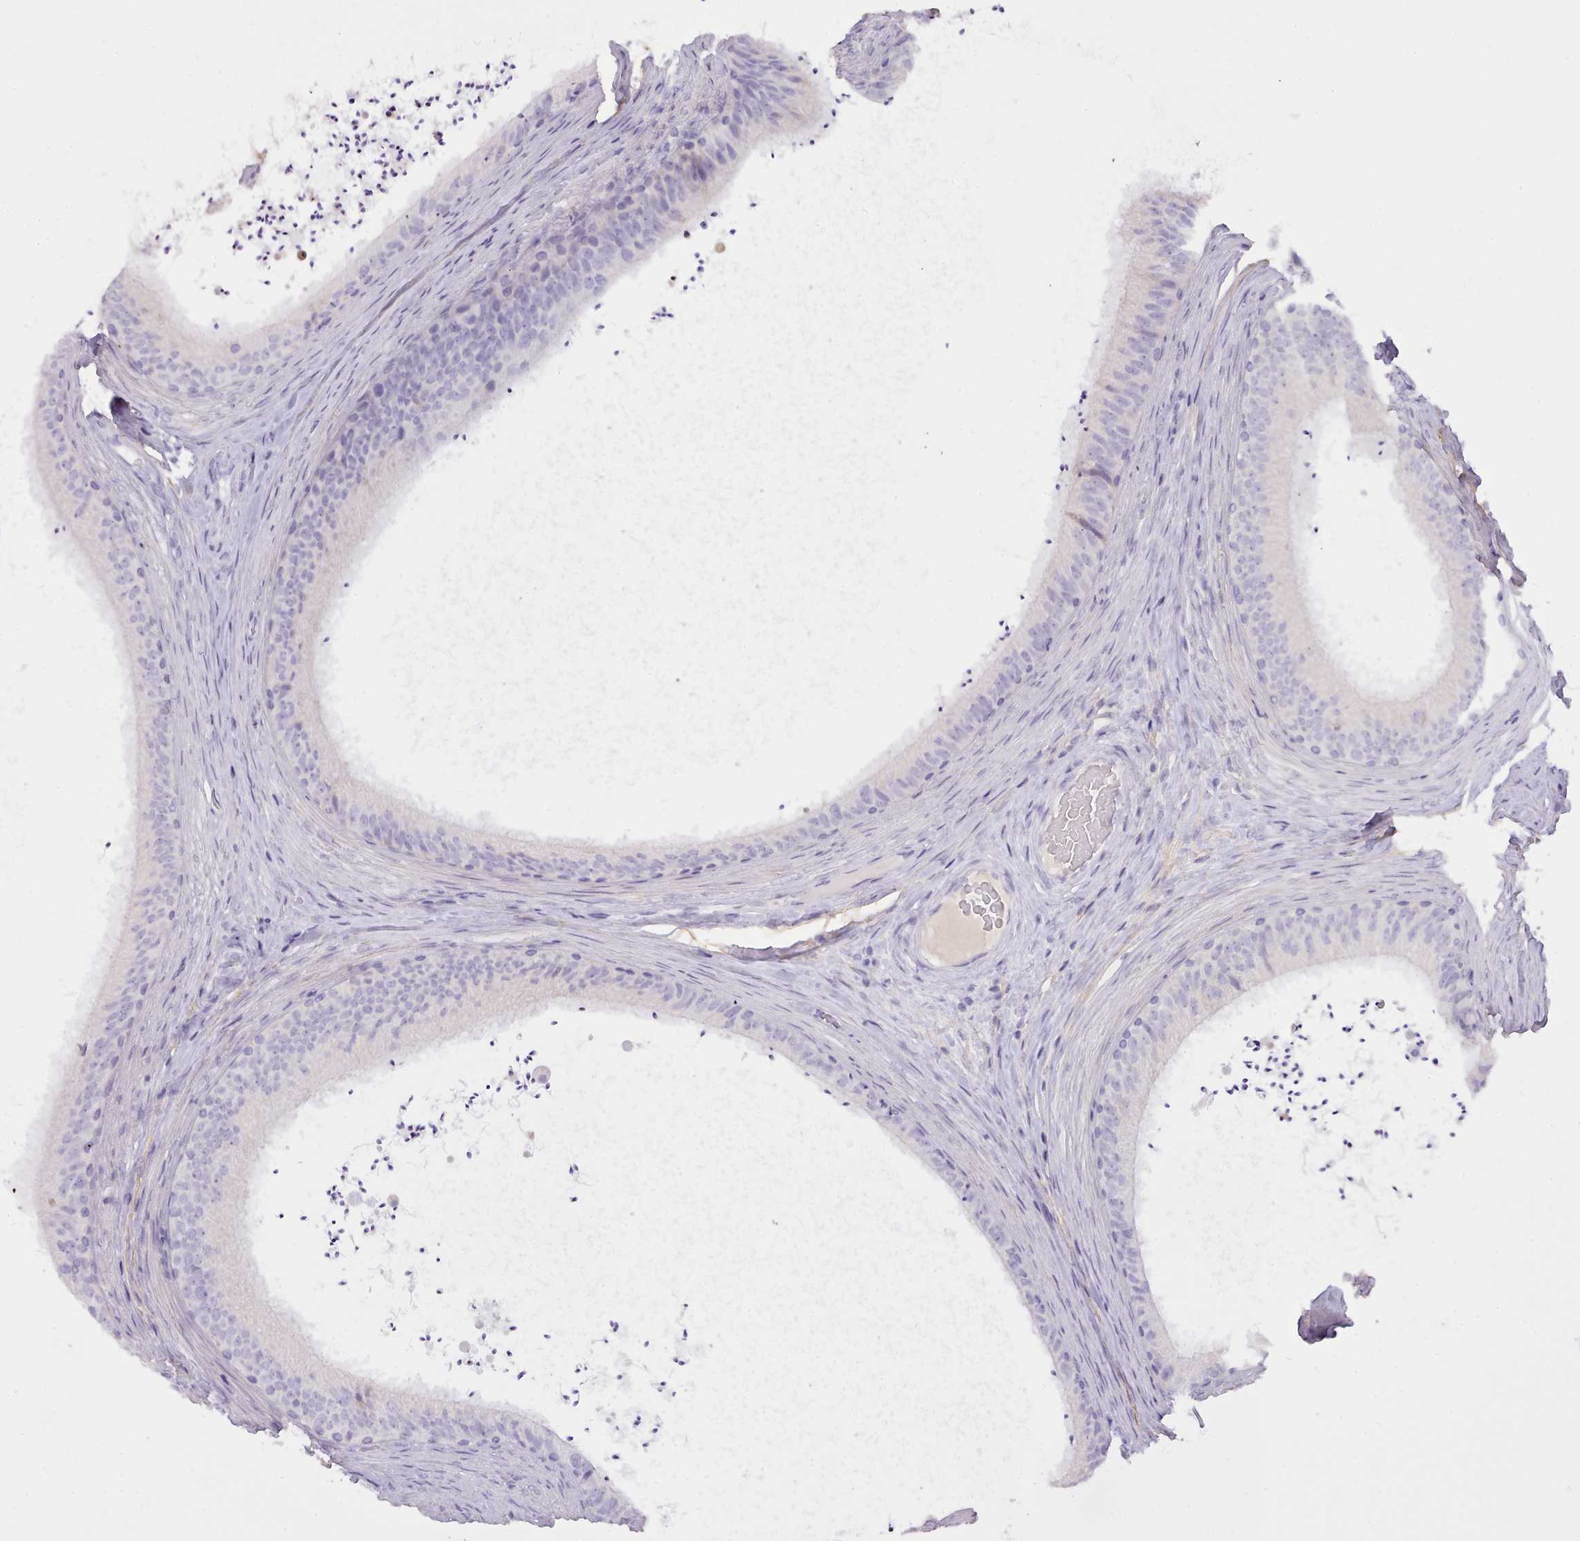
{"staining": {"intensity": "negative", "quantity": "none", "location": "none"}, "tissue": "epididymis", "cell_type": "Glandular cells", "image_type": "normal", "snomed": [{"axis": "morphology", "description": "Normal tissue, NOS"}, {"axis": "topography", "description": "Testis"}, {"axis": "topography", "description": "Epididymis"}], "caption": "Glandular cells show no significant positivity in unremarkable epididymis. (DAB (3,3'-diaminobenzidine) immunohistochemistry, high magnification).", "gene": "CYP2A13", "patient": {"sex": "male", "age": 41}}